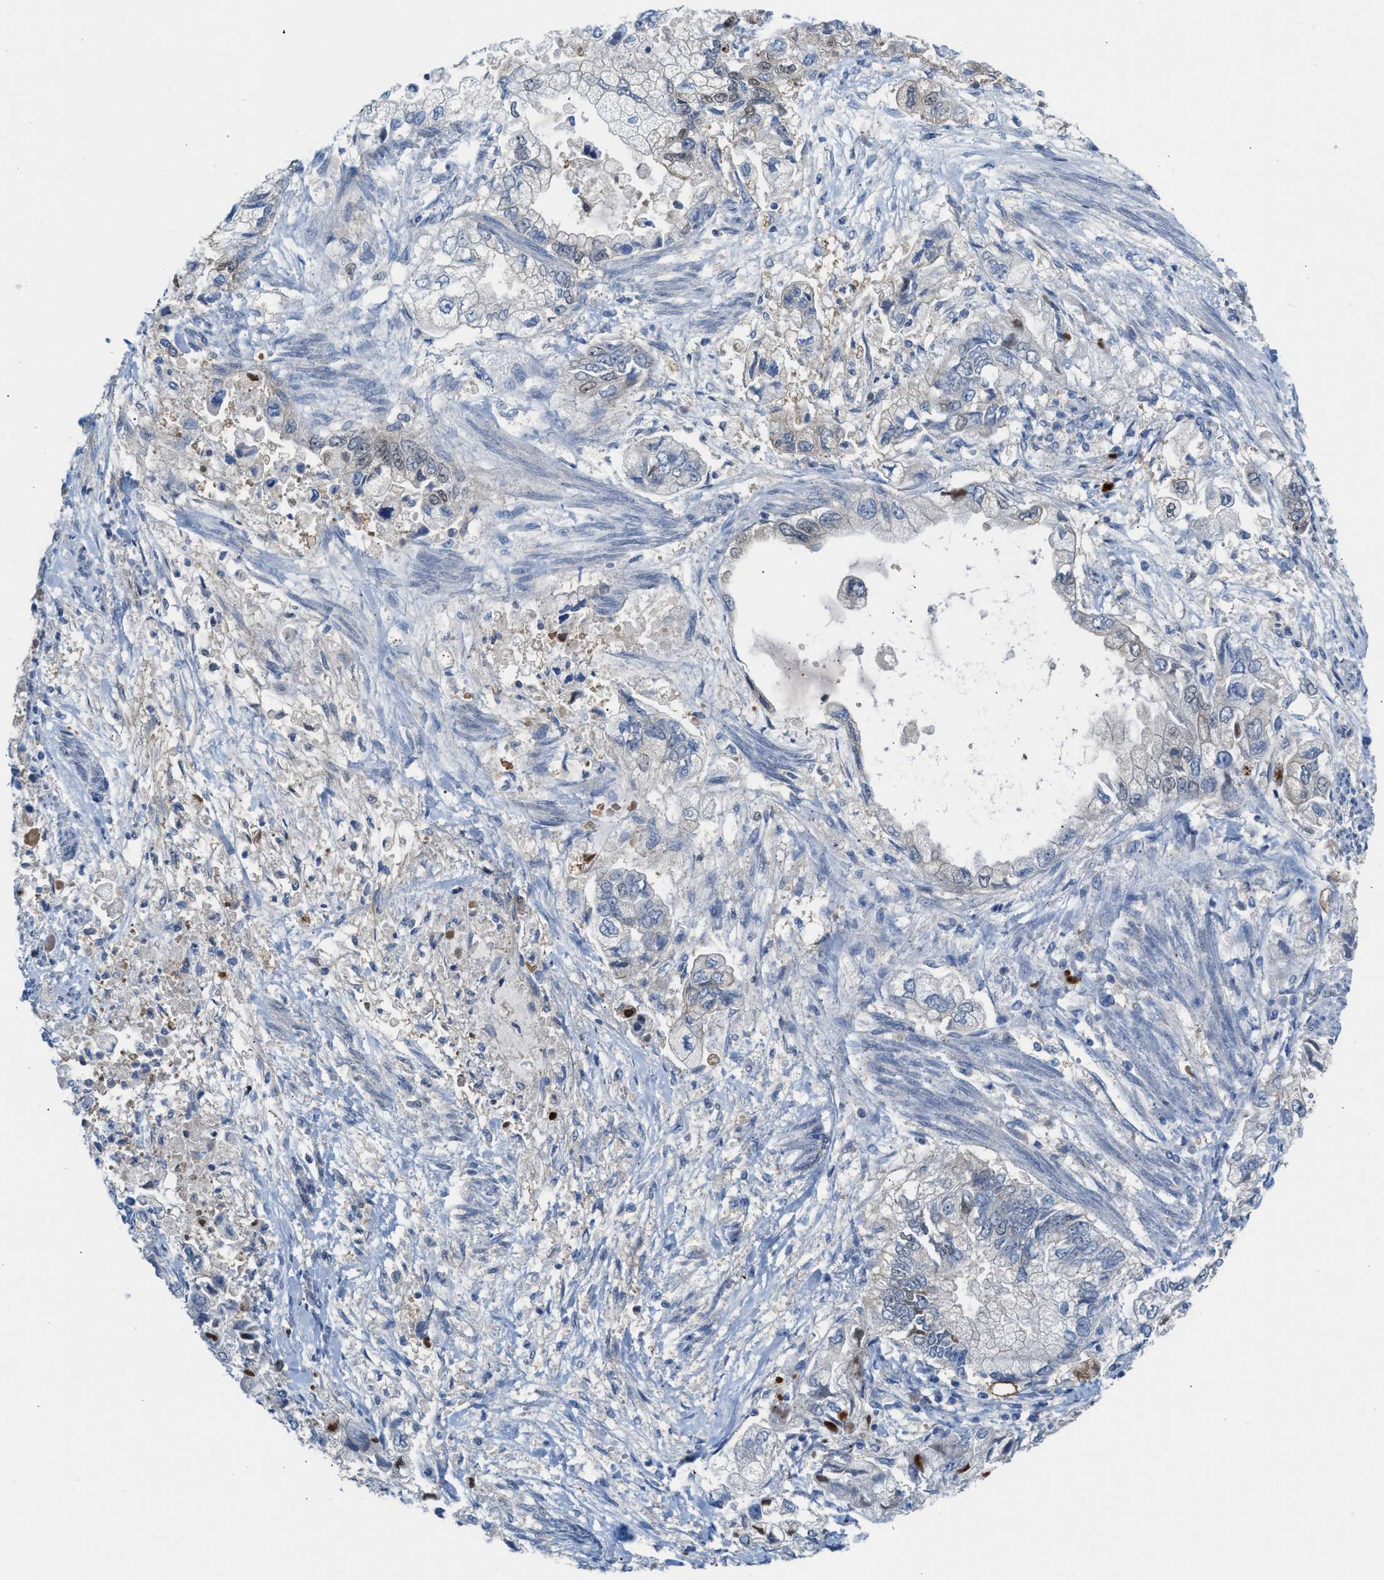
{"staining": {"intensity": "weak", "quantity": "<25%", "location": "nuclear"}, "tissue": "stomach cancer", "cell_type": "Tumor cells", "image_type": "cancer", "snomed": [{"axis": "morphology", "description": "Normal tissue, NOS"}, {"axis": "morphology", "description": "Adenocarcinoma, NOS"}, {"axis": "topography", "description": "Stomach"}], "caption": "Immunohistochemical staining of human adenocarcinoma (stomach) exhibits no significant expression in tumor cells.", "gene": "PPM1D", "patient": {"sex": "male", "age": 62}}